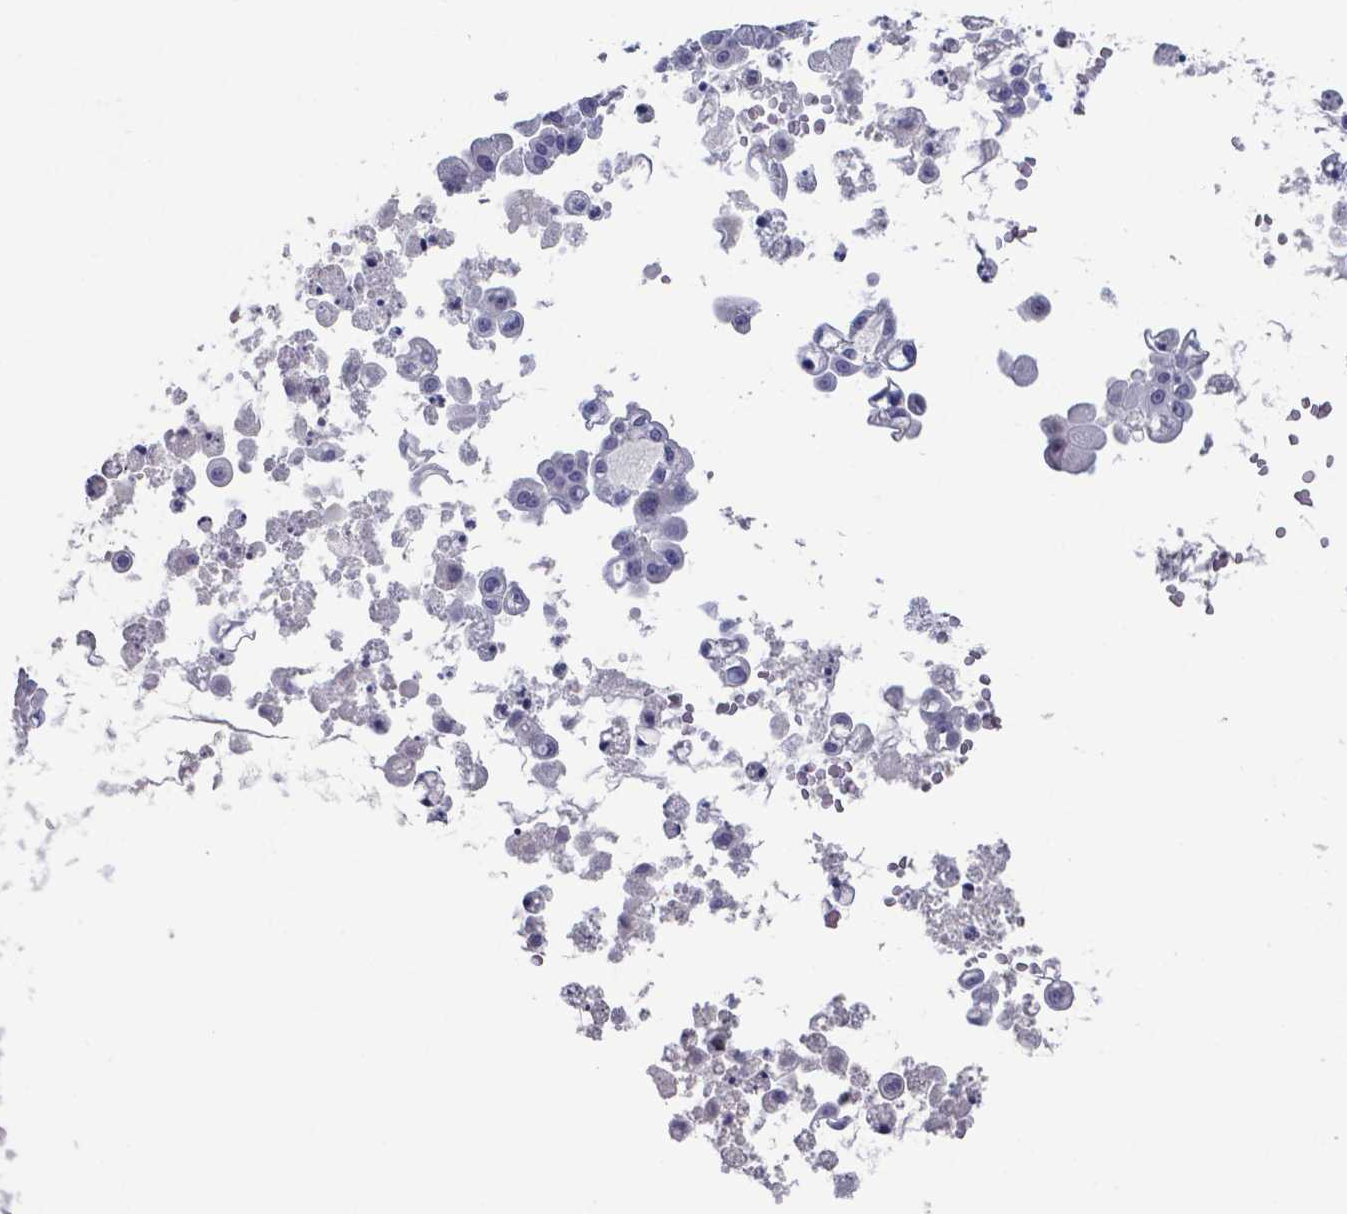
{"staining": {"intensity": "negative", "quantity": "none", "location": "none"}, "tissue": "ovarian cancer", "cell_type": "Tumor cells", "image_type": "cancer", "snomed": [{"axis": "morphology", "description": "Cystadenocarcinoma, serous, NOS"}, {"axis": "topography", "description": "Ovary"}], "caption": "Tumor cells are negative for brown protein staining in ovarian serous cystadenocarcinoma.", "gene": "PLA2R1", "patient": {"sex": "female", "age": 56}}